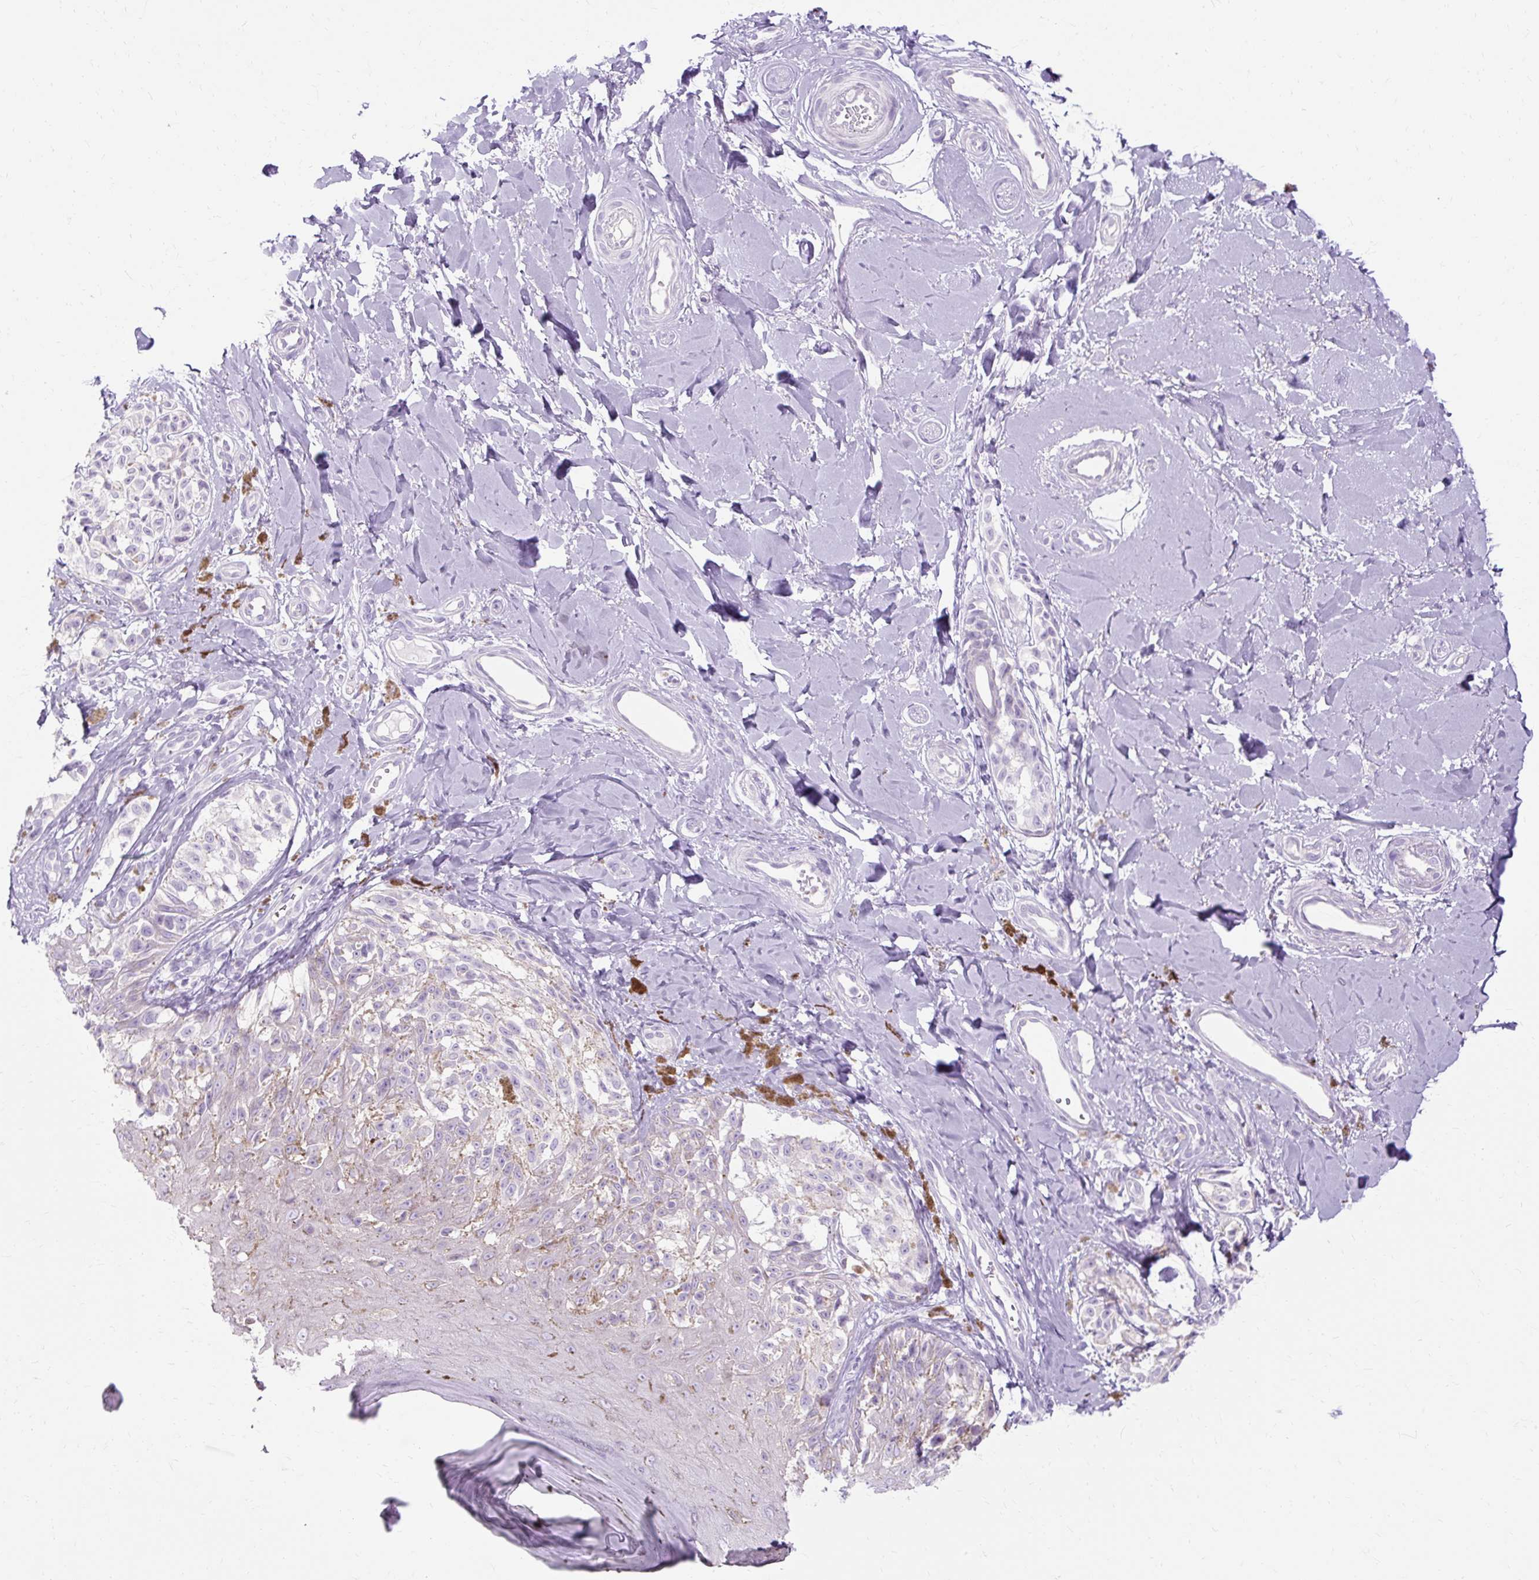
{"staining": {"intensity": "negative", "quantity": "none", "location": "none"}, "tissue": "melanoma", "cell_type": "Tumor cells", "image_type": "cancer", "snomed": [{"axis": "morphology", "description": "Malignant melanoma, NOS"}, {"axis": "topography", "description": "Skin"}], "caption": "An image of human melanoma is negative for staining in tumor cells.", "gene": "HSD11B1", "patient": {"sex": "female", "age": 65}}